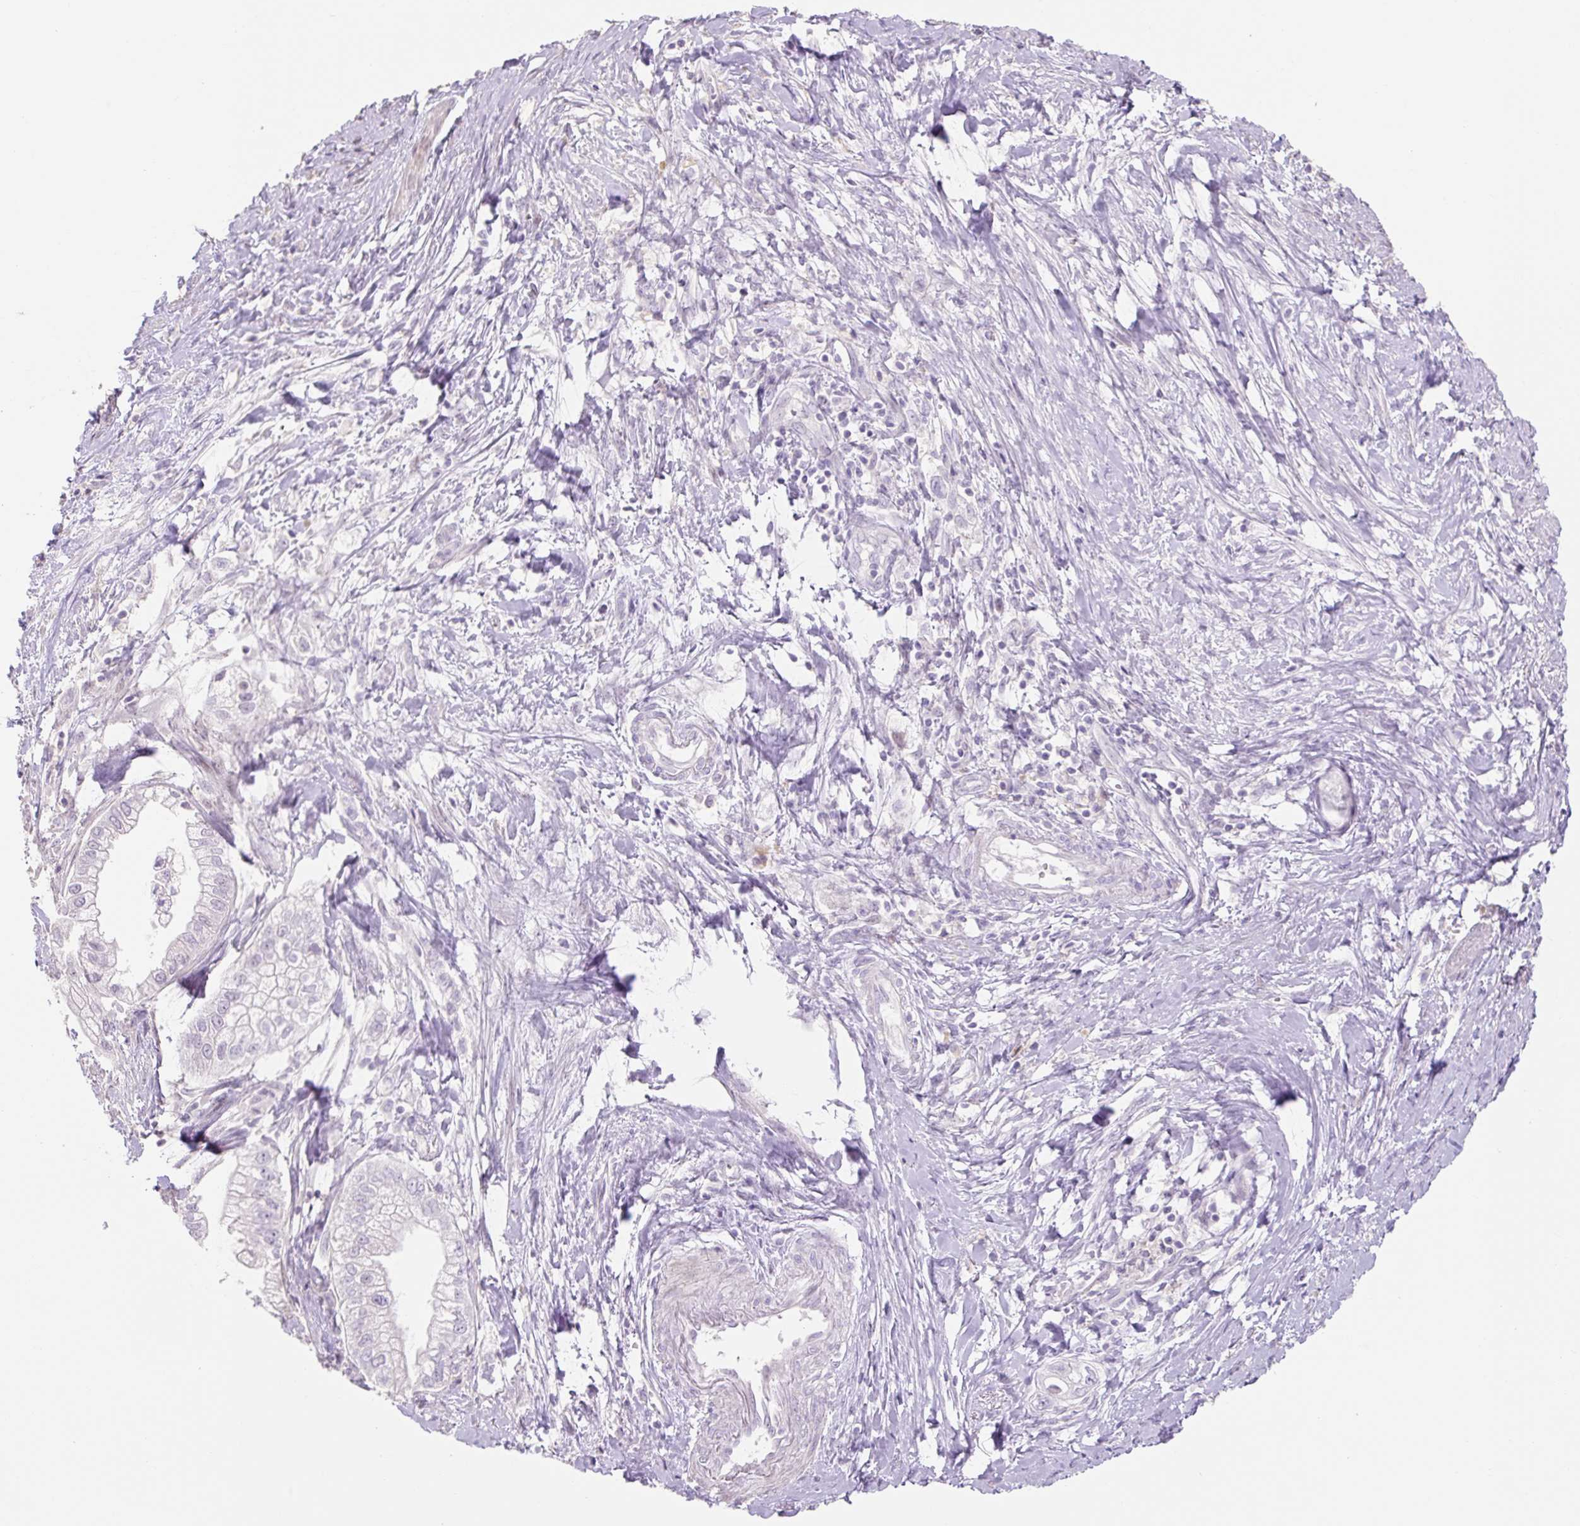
{"staining": {"intensity": "negative", "quantity": "none", "location": "none"}, "tissue": "pancreatic cancer", "cell_type": "Tumor cells", "image_type": "cancer", "snomed": [{"axis": "morphology", "description": "Adenocarcinoma, NOS"}, {"axis": "topography", "description": "Pancreas"}], "caption": "The IHC histopathology image has no significant expression in tumor cells of pancreatic cancer tissue.", "gene": "ZNF552", "patient": {"sex": "male", "age": 70}}